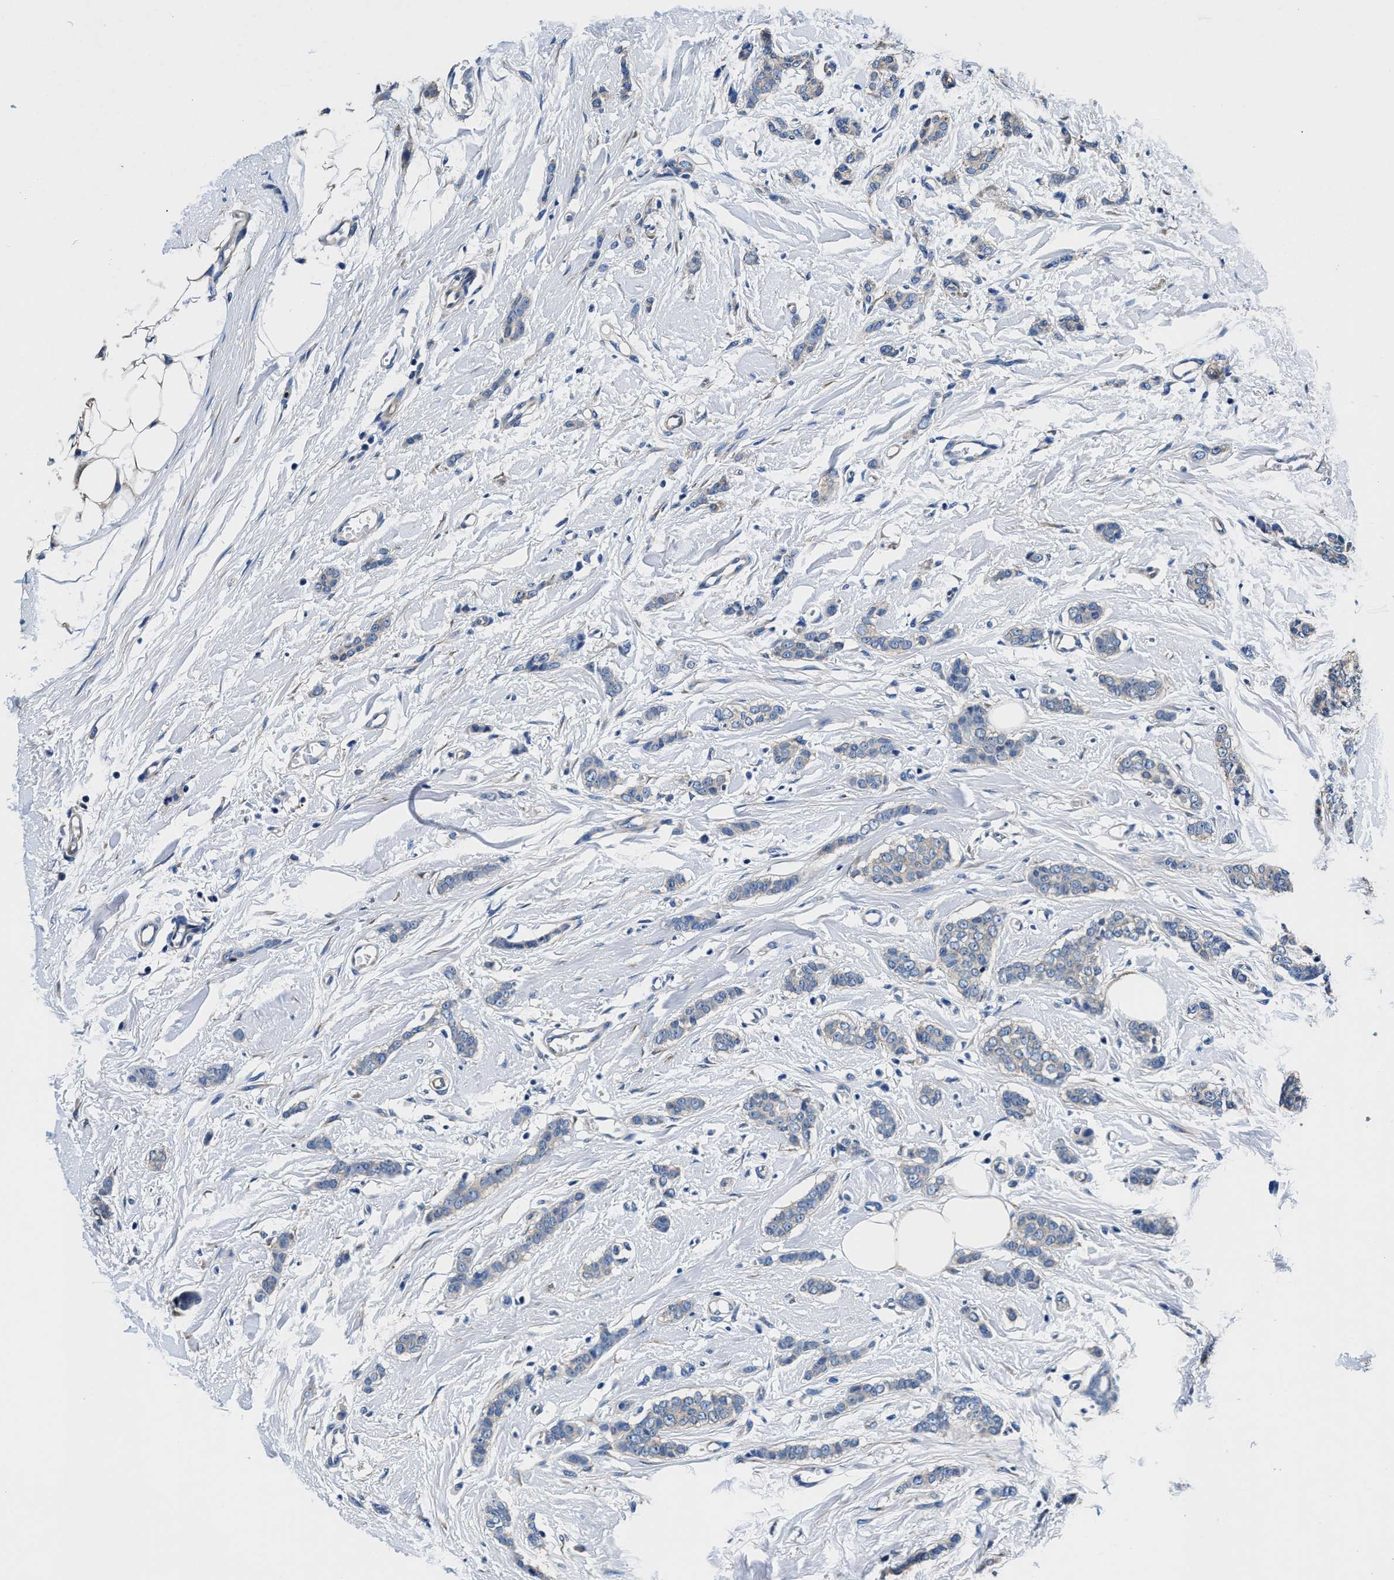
{"staining": {"intensity": "negative", "quantity": "none", "location": "none"}, "tissue": "breast cancer", "cell_type": "Tumor cells", "image_type": "cancer", "snomed": [{"axis": "morphology", "description": "Lobular carcinoma"}, {"axis": "topography", "description": "Skin"}, {"axis": "topography", "description": "Breast"}], "caption": "The micrograph demonstrates no significant expression in tumor cells of breast cancer.", "gene": "NEU1", "patient": {"sex": "female", "age": 46}}